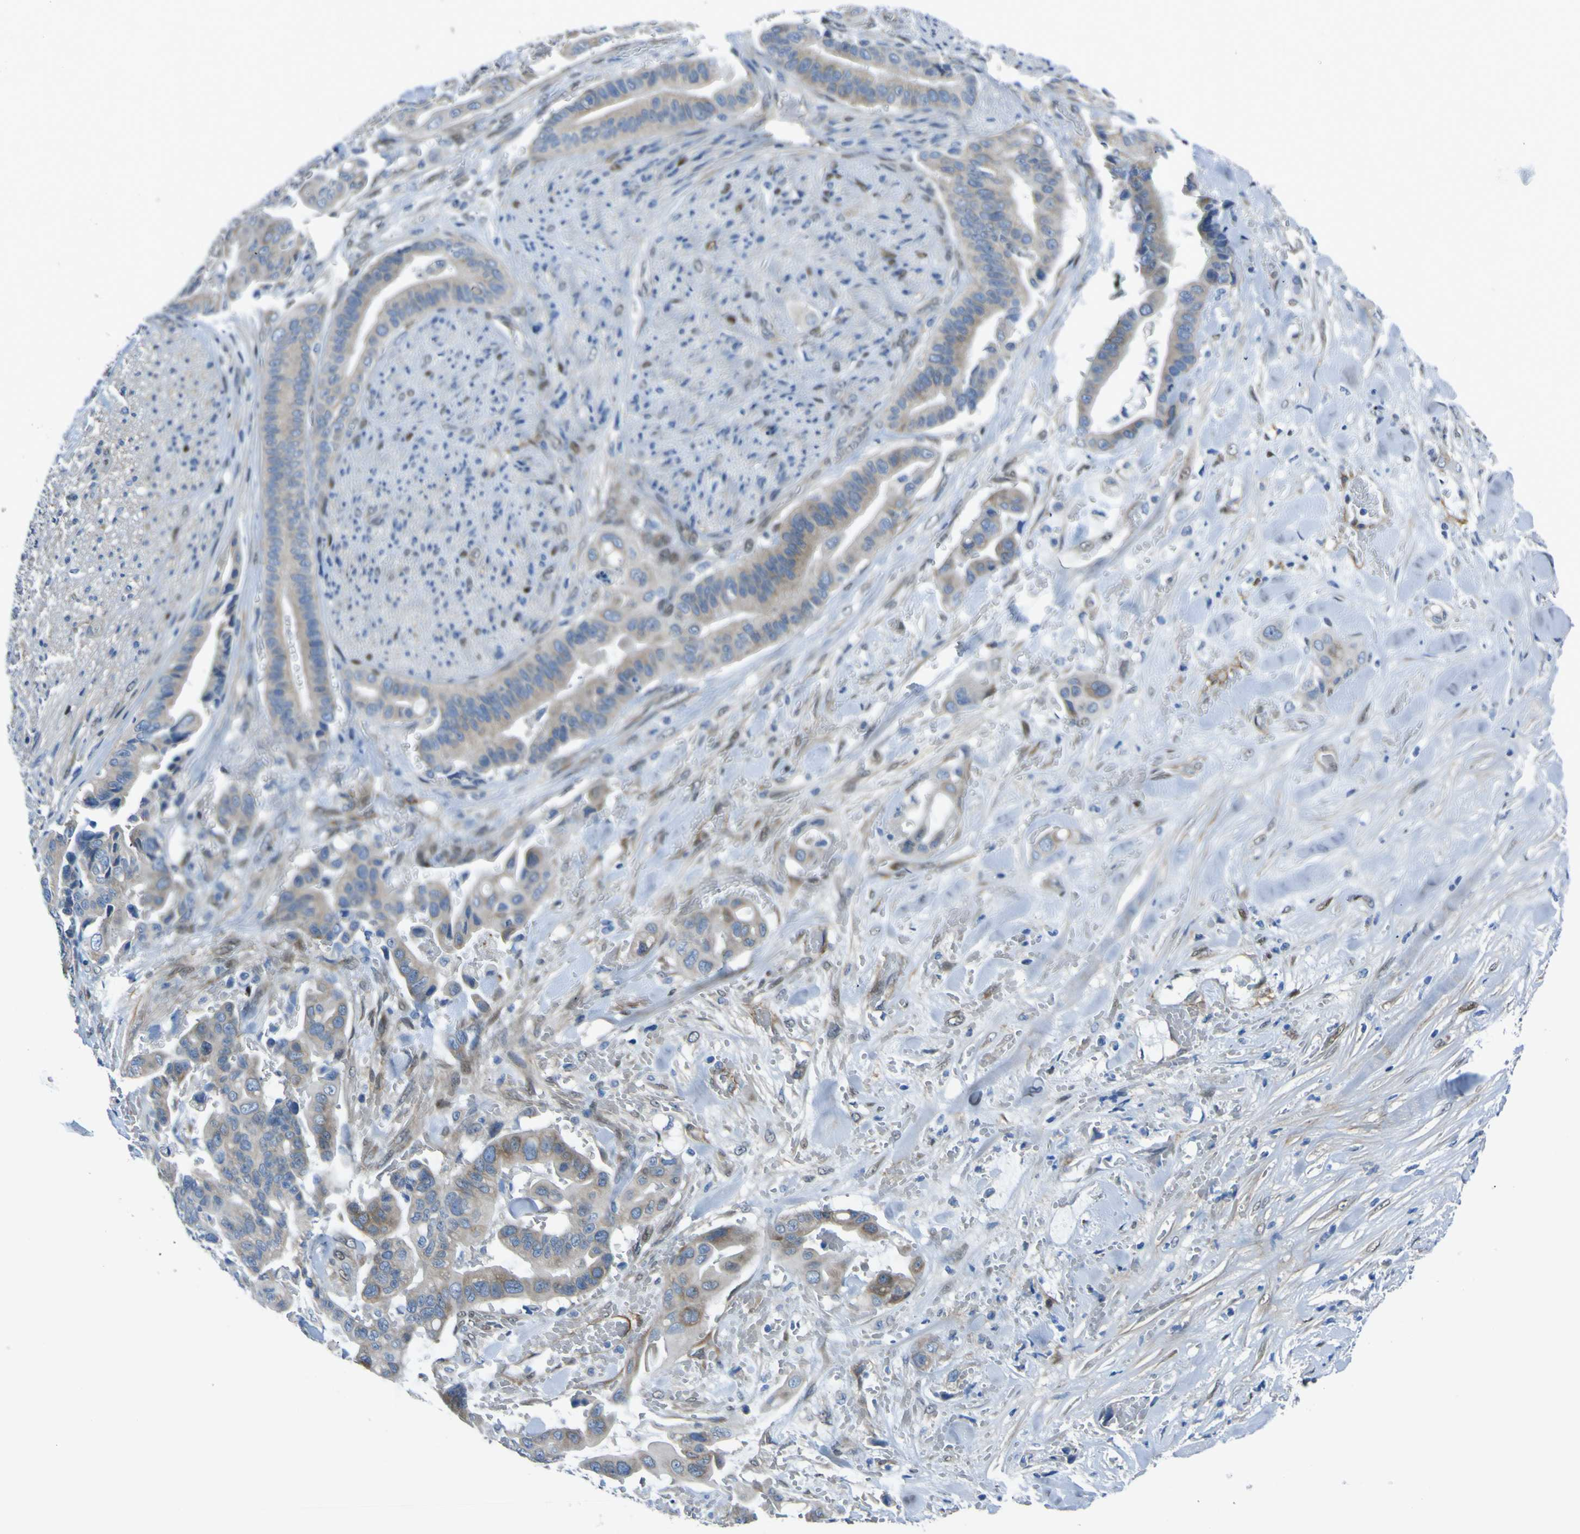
{"staining": {"intensity": "moderate", "quantity": ">75%", "location": "cytoplasmic/membranous"}, "tissue": "liver cancer", "cell_type": "Tumor cells", "image_type": "cancer", "snomed": [{"axis": "morphology", "description": "Cholangiocarcinoma"}, {"axis": "topography", "description": "Liver"}], "caption": "A histopathology image of human liver cholangiocarcinoma stained for a protein reveals moderate cytoplasmic/membranous brown staining in tumor cells.", "gene": "LRRN1", "patient": {"sex": "female", "age": 55}}